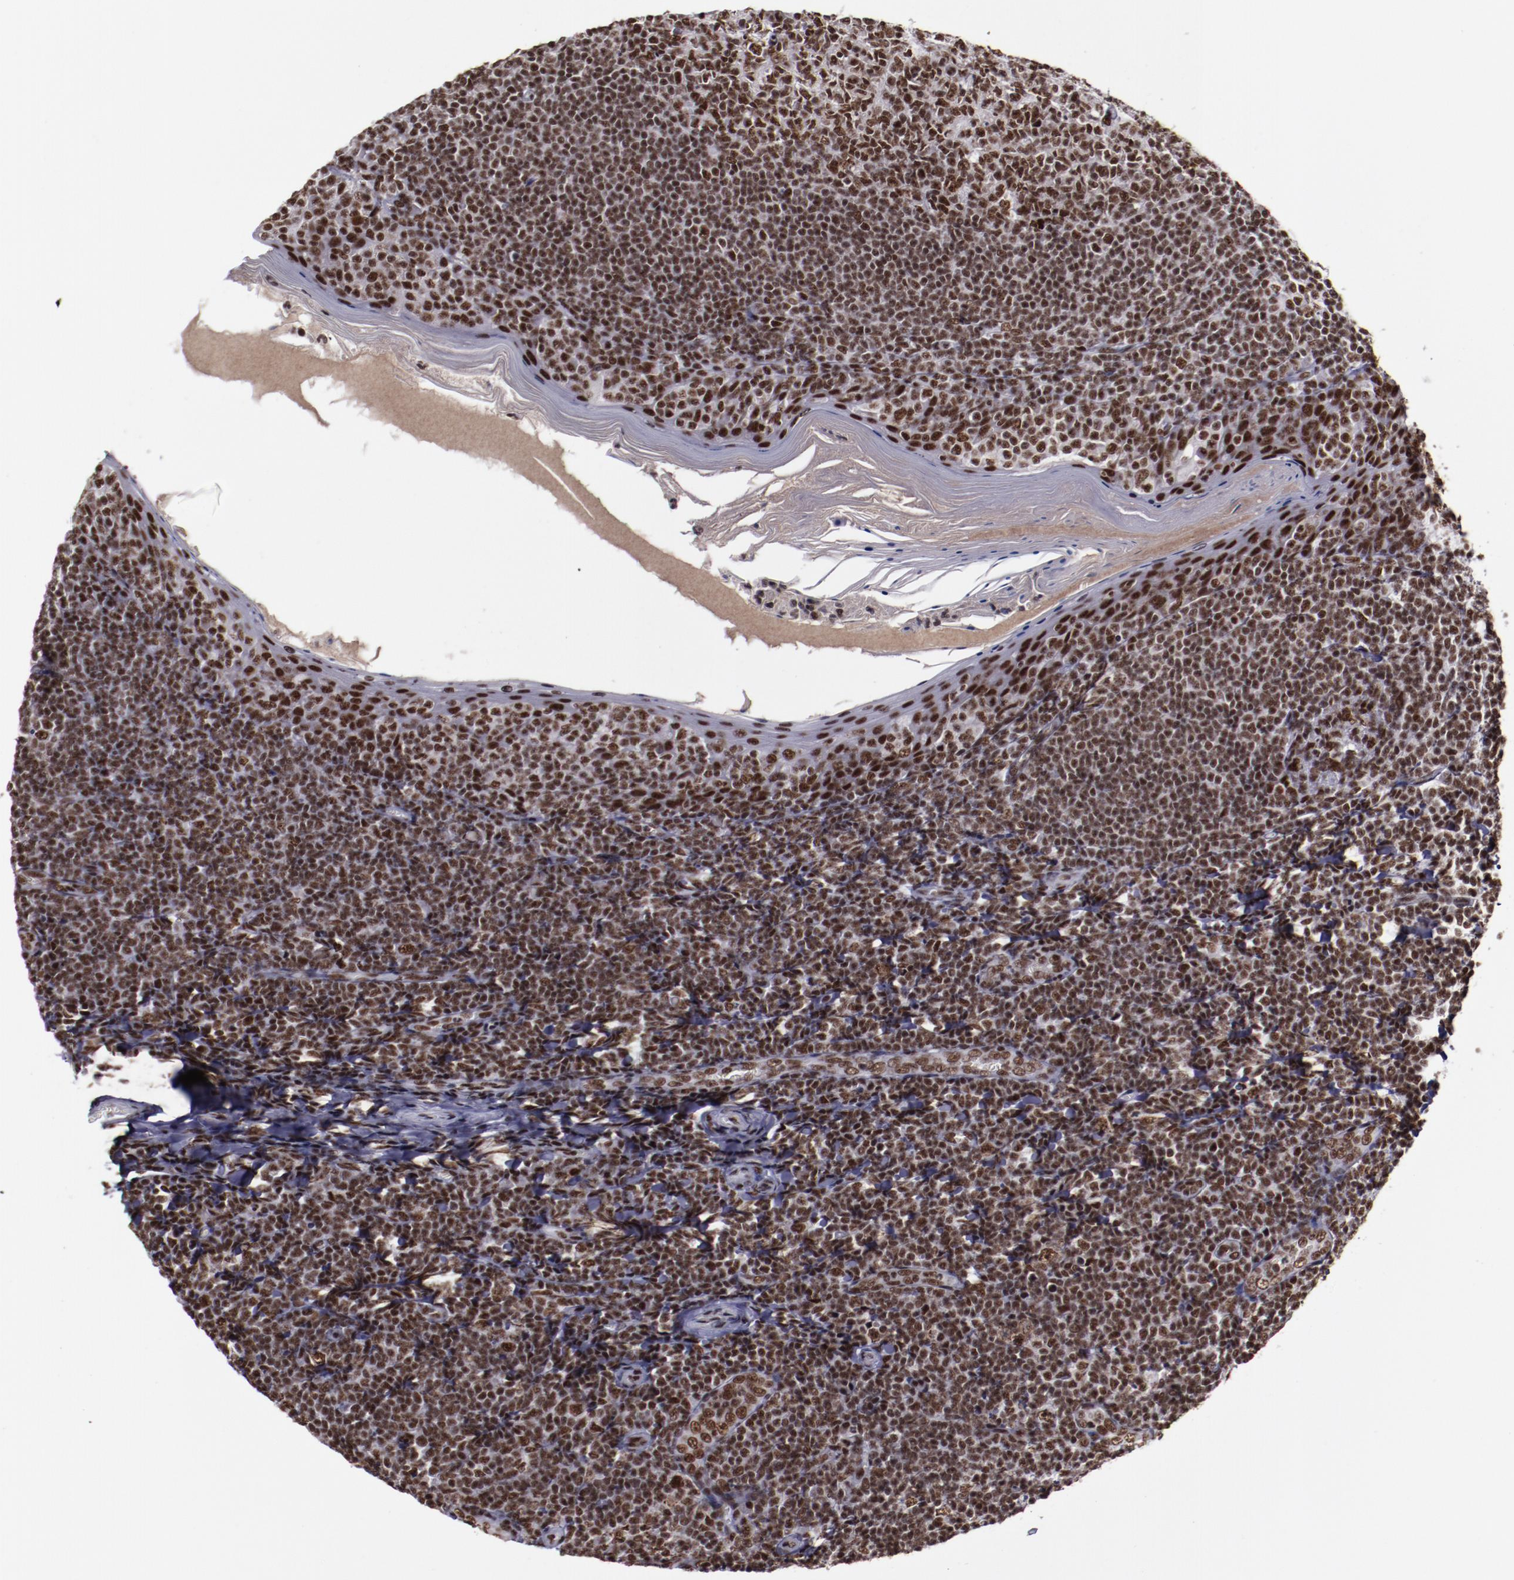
{"staining": {"intensity": "moderate", "quantity": ">75%", "location": "nuclear"}, "tissue": "tonsil", "cell_type": "Germinal center cells", "image_type": "normal", "snomed": [{"axis": "morphology", "description": "Normal tissue, NOS"}, {"axis": "topography", "description": "Tonsil"}], "caption": "Immunohistochemistry staining of unremarkable tonsil, which shows medium levels of moderate nuclear staining in about >75% of germinal center cells indicating moderate nuclear protein staining. The staining was performed using DAB (3,3'-diaminobenzidine) (brown) for protein detection and nuclei were counterstained in hematoxylin (blue).", "gene": "ERH", "patient": {"sex": "male", "age": 31}}